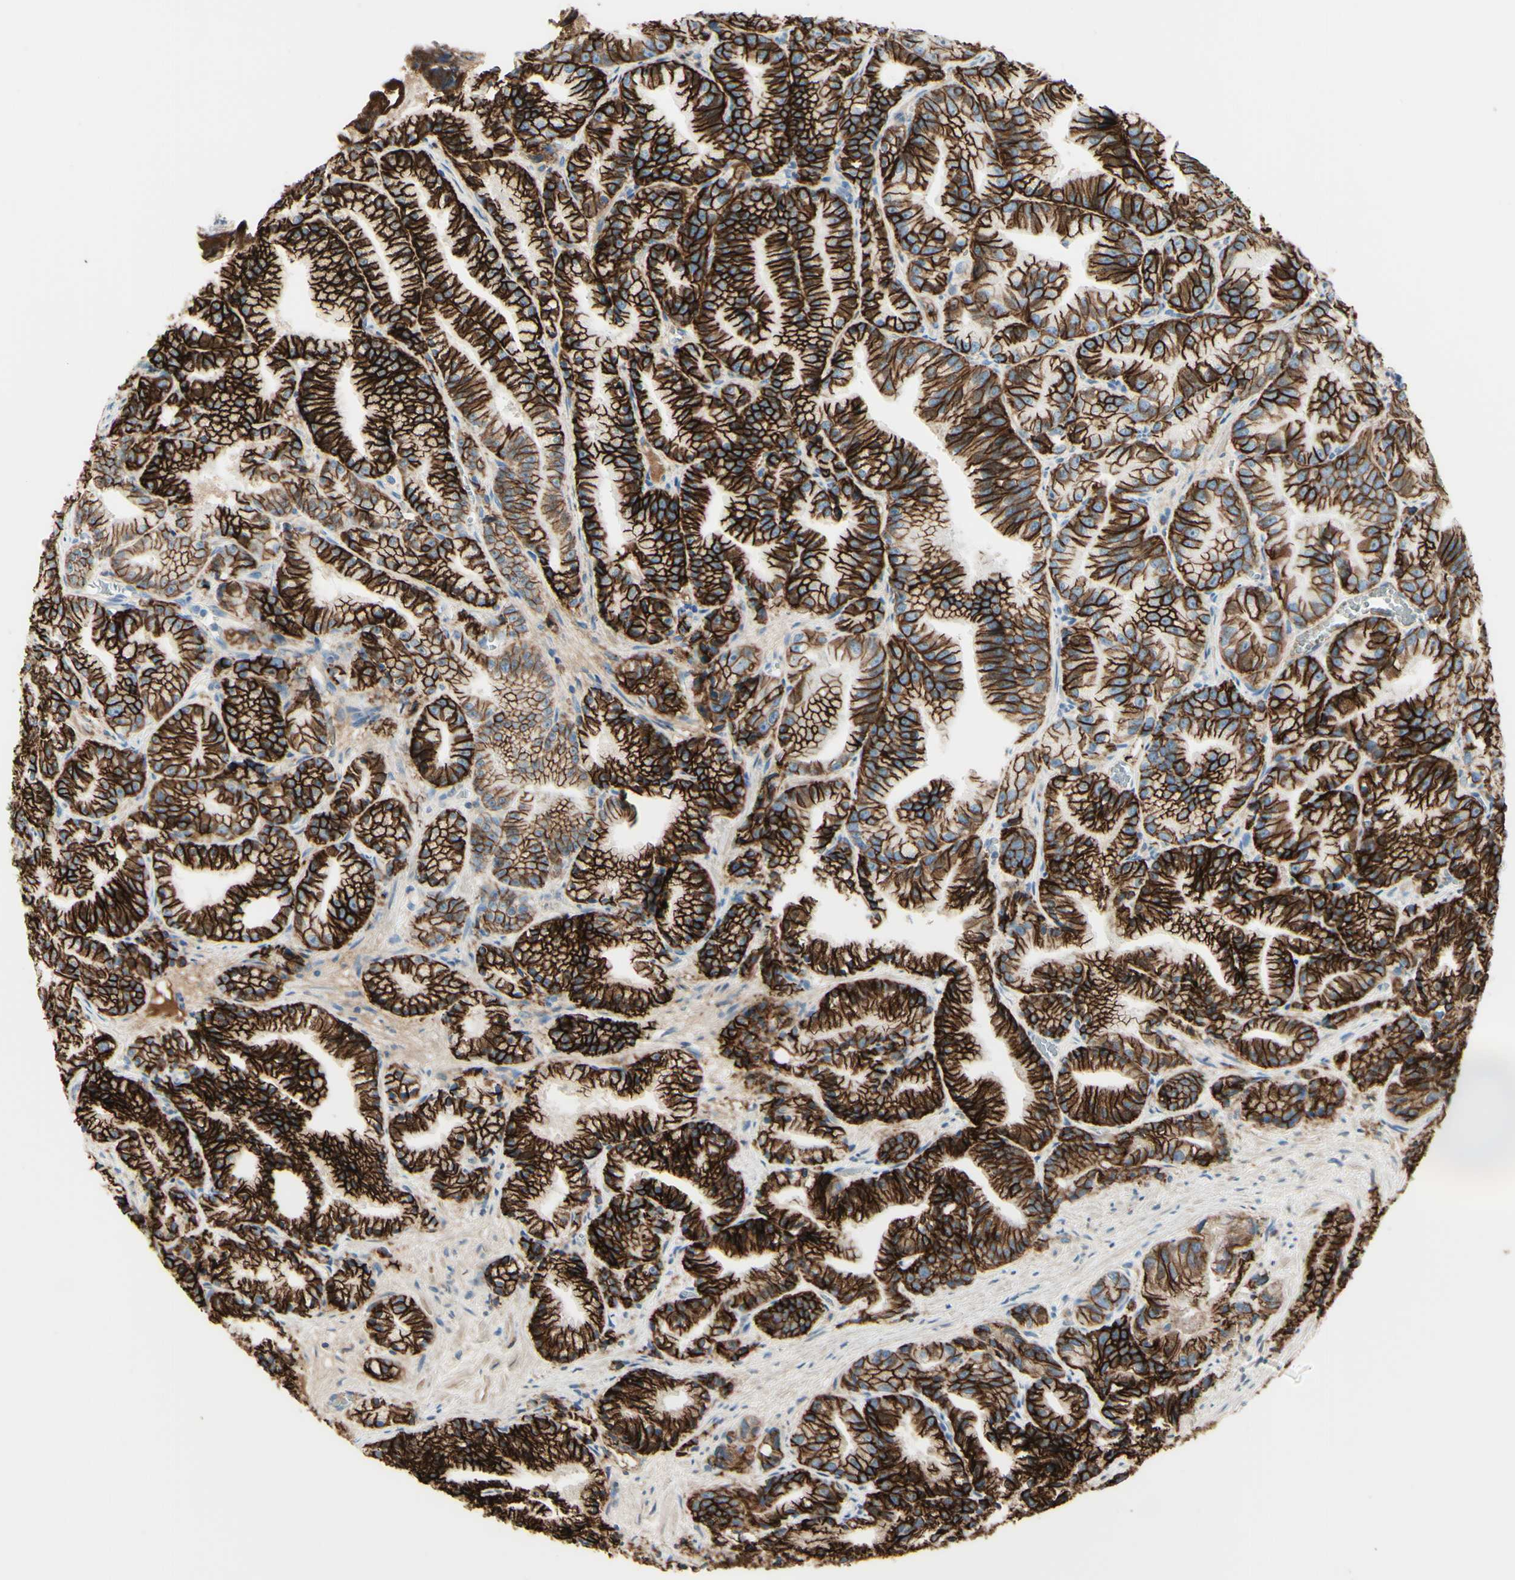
{"staining": {"intensity": "strong", "quantity": ">75%", "location": "cytoplasmic/membranous"}, "tissue": "prostate cancer", "cell_type": "Tumor cells", "image_type": "cancer", "snomed": [{"axis": "morphology", "description": "Adenocarcinoma, Low grade"}, {"axis": "topography", "description": "Prostate"}], "caption": "There is high levels of strong cytoplasmic/membranous staining in tumor cells of prostate adenocarcinoma (low-grade), as demonstrated by immunohistochemical staining (brown color).", "gene": "ALCAM", "patient": {"sex": "male", "age": 89}}